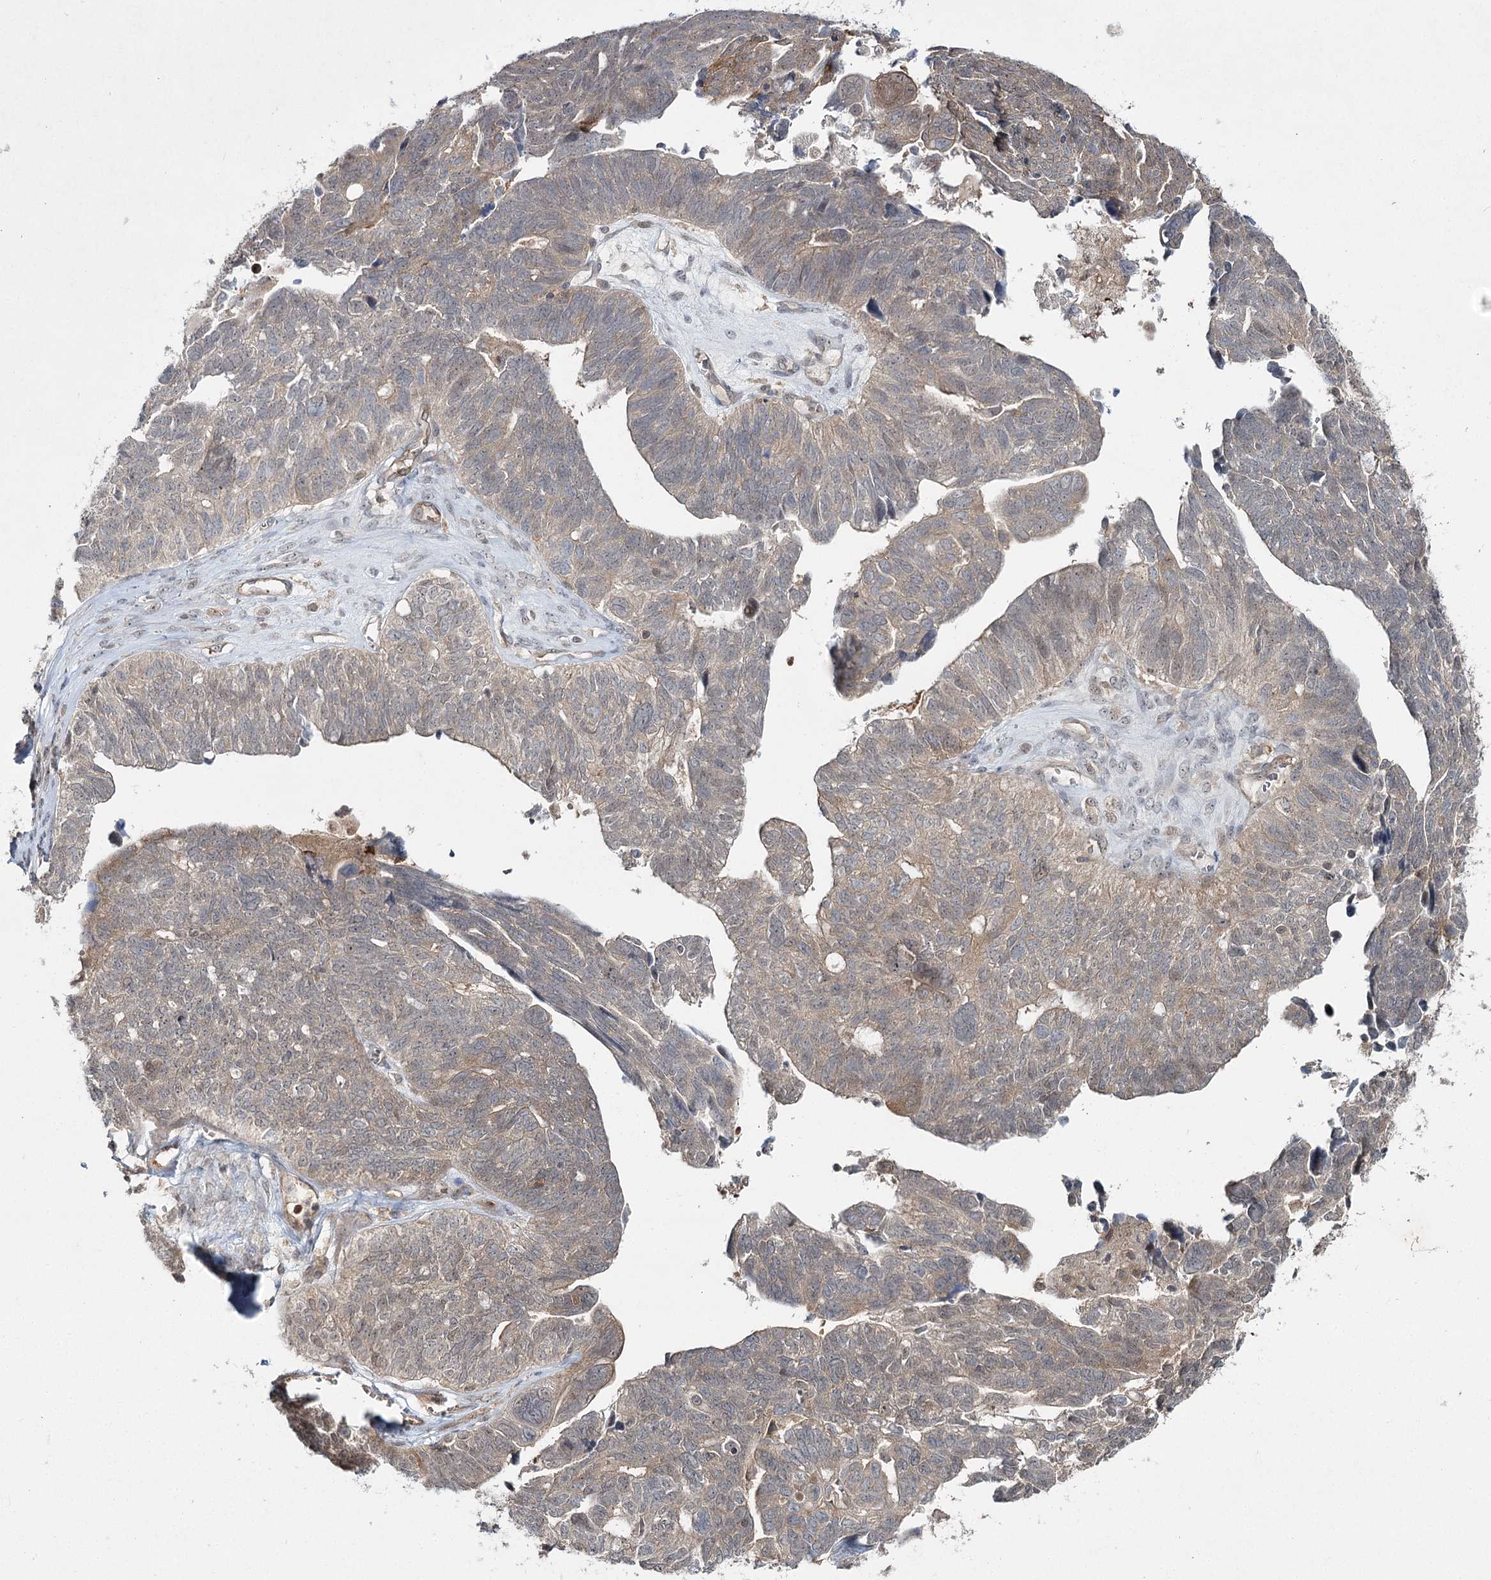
{"staining": {"intensity": "weak", "quantity": "25%-75%", "location": "cytoplasmic/membranous"}, "tissue": "ovarian cancer", "cell_type": "Tumor cells", "image_type": "cancer", "snomed": [{"axis": "morphology", "description": "Cystadenocarcinoma, serous, NOS"}, {"axis": "topography", "description": "Ovary"}], "caption": "Protein analysis of ovarian serous cystadenocarcinoma tissue reveals weak cytoplasmic/membranous staining in about 25%-75% of tumor cells. Using DAB (3,3'-diaminobenzidine) (brown) and hematoxylin (blue) stains, captured at high magnification using brightfield microscopy.", "gene": "WDR44", "patient": {"sex": "female", "age": 79}}